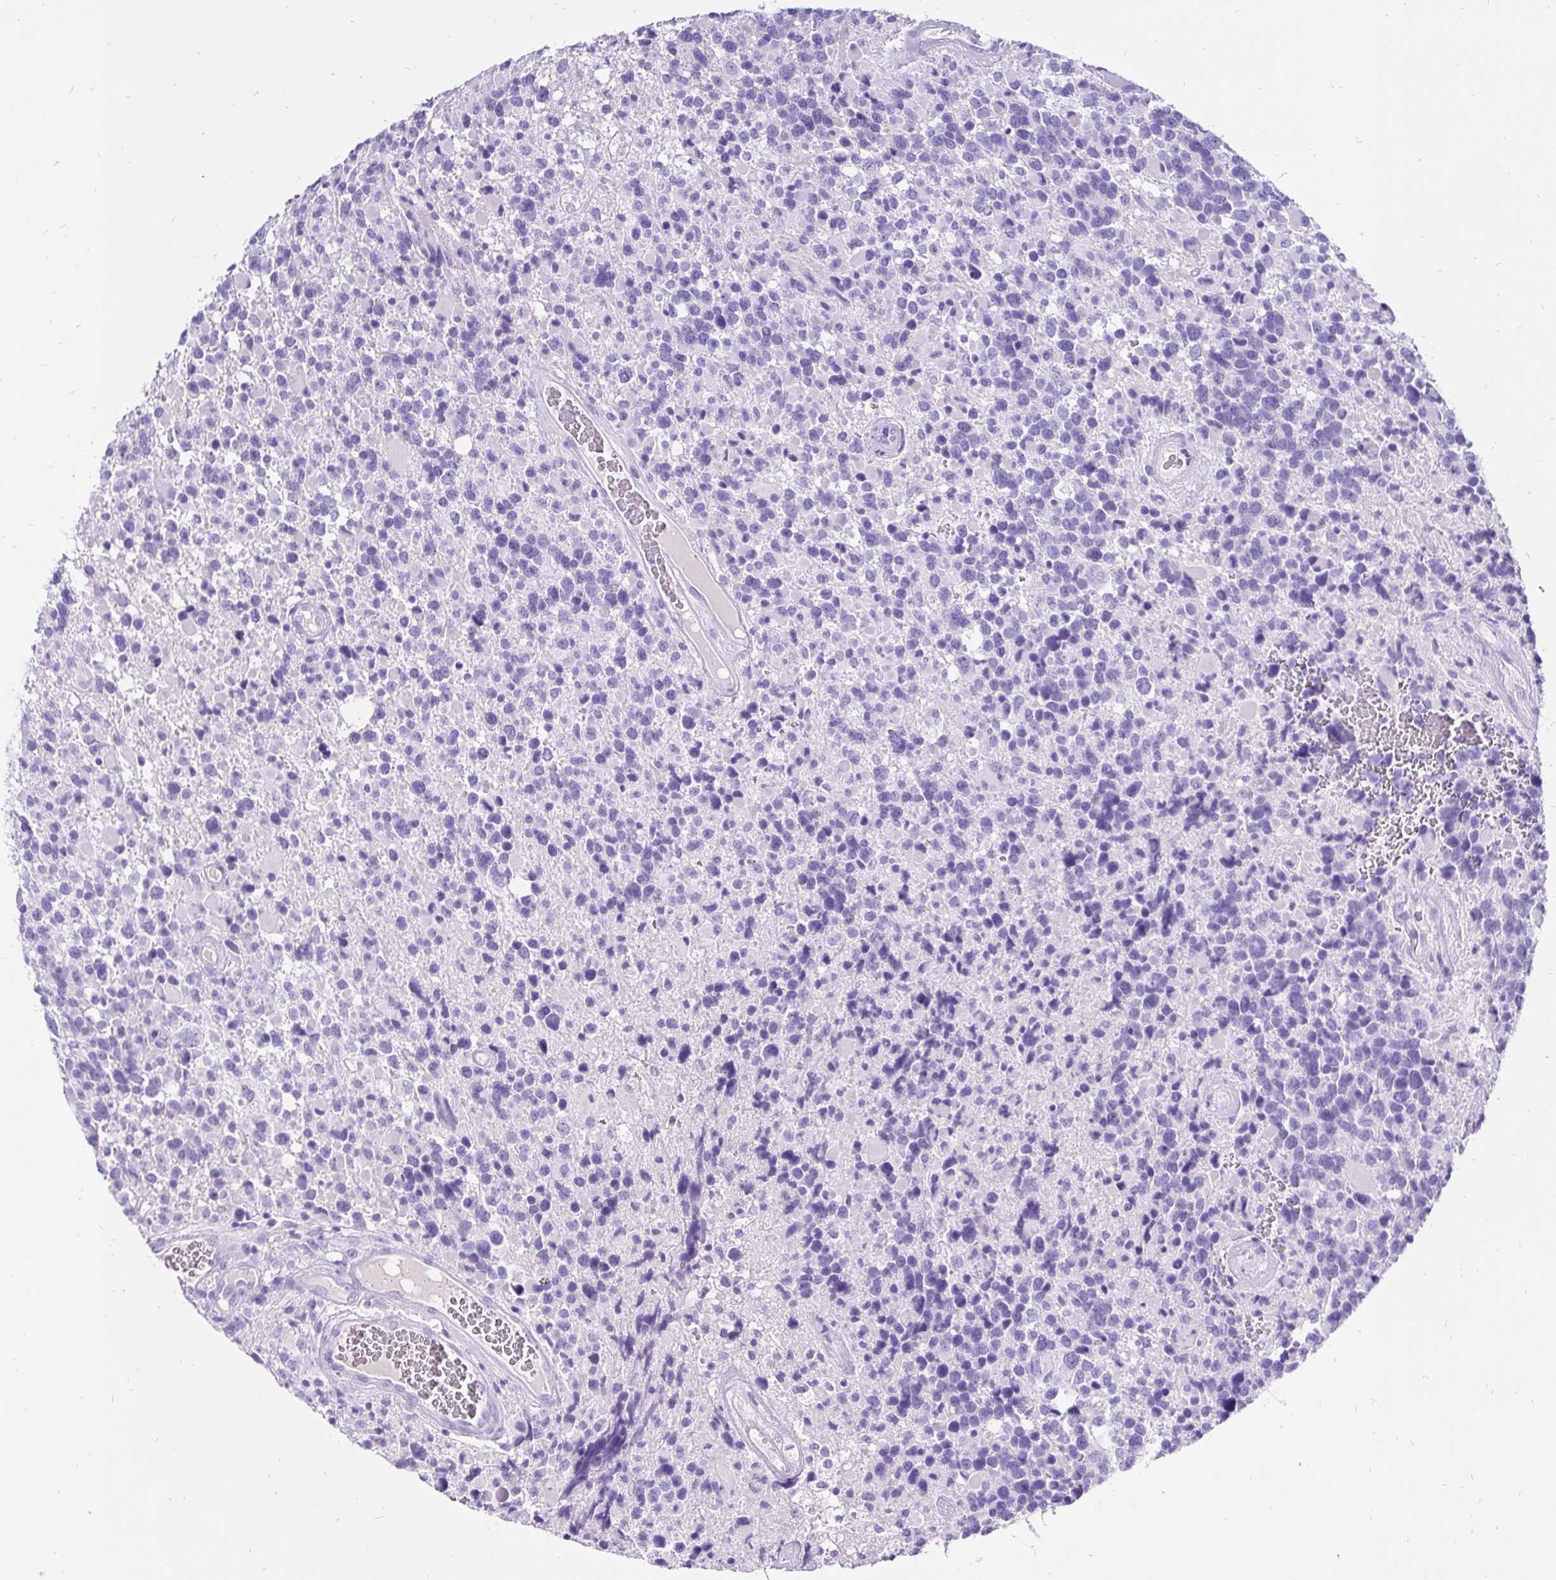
{"staining": {"intensity": "negative", "quantity": "none", "location": "none"}, "tissue": "glioma", "cell_type": "Tumor cells", "image_type": "cancer", "snomed": [{"axis": "morphology", "description": "Glioma, malignant, High grade"}, {"axis": "topography", "description": "Brain"}], "caption": "This is an IHC photomicrograph of glioma. There is no positivity in tumor cells.", "gene": "KRT13", "patient": {"sex": "female", "age": 40}}